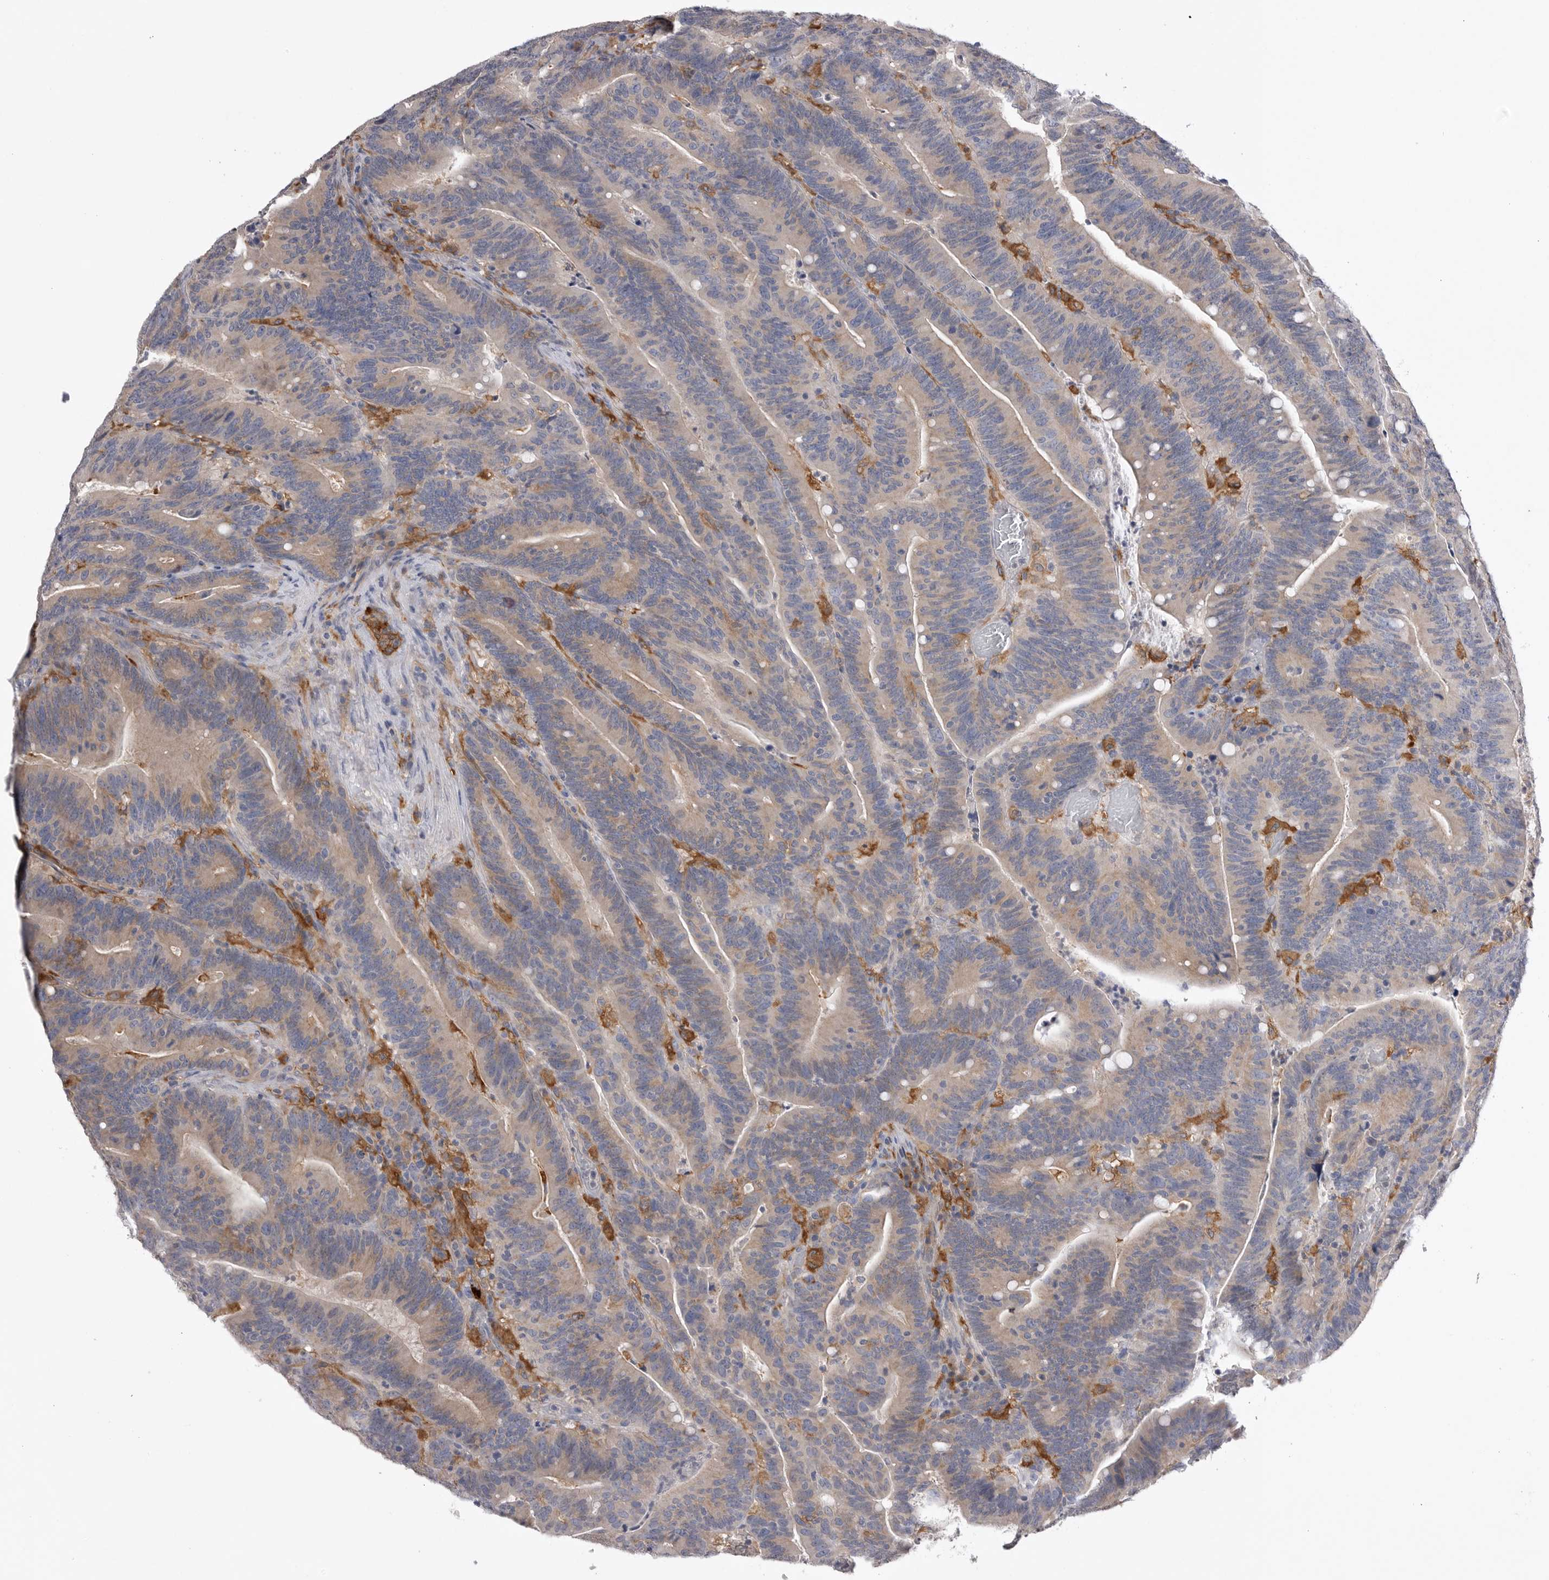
{"staining": {"intensity": "weak", "quantity": "25%-75%", "location": "cytoplasmic/membranous"}, "tissue": "colorectal cancer", "cell_type": "Tumor cells", "image_type": "cancer", "snomed": [{"axis": "morphology", "description": "Adenocarcinoma, NOS"}, {"axis": "topography", "description": "Colon"}], "caption": "Immunohistochemistry (IHC) staining of colorectal cancer (adenocarcinoma), which exhibits low levels of weak cytoplasmic/membranous staining in about 25%-75% of tumor cells indicating weak cytoplasmic/membranous protein staining. The staining was performed using DAB (brown) for protein detection and nuclei were counterstained in hematoxylin (blue).", "gene": "VAC14", "patient": {"sex": "female", "age": 66}}